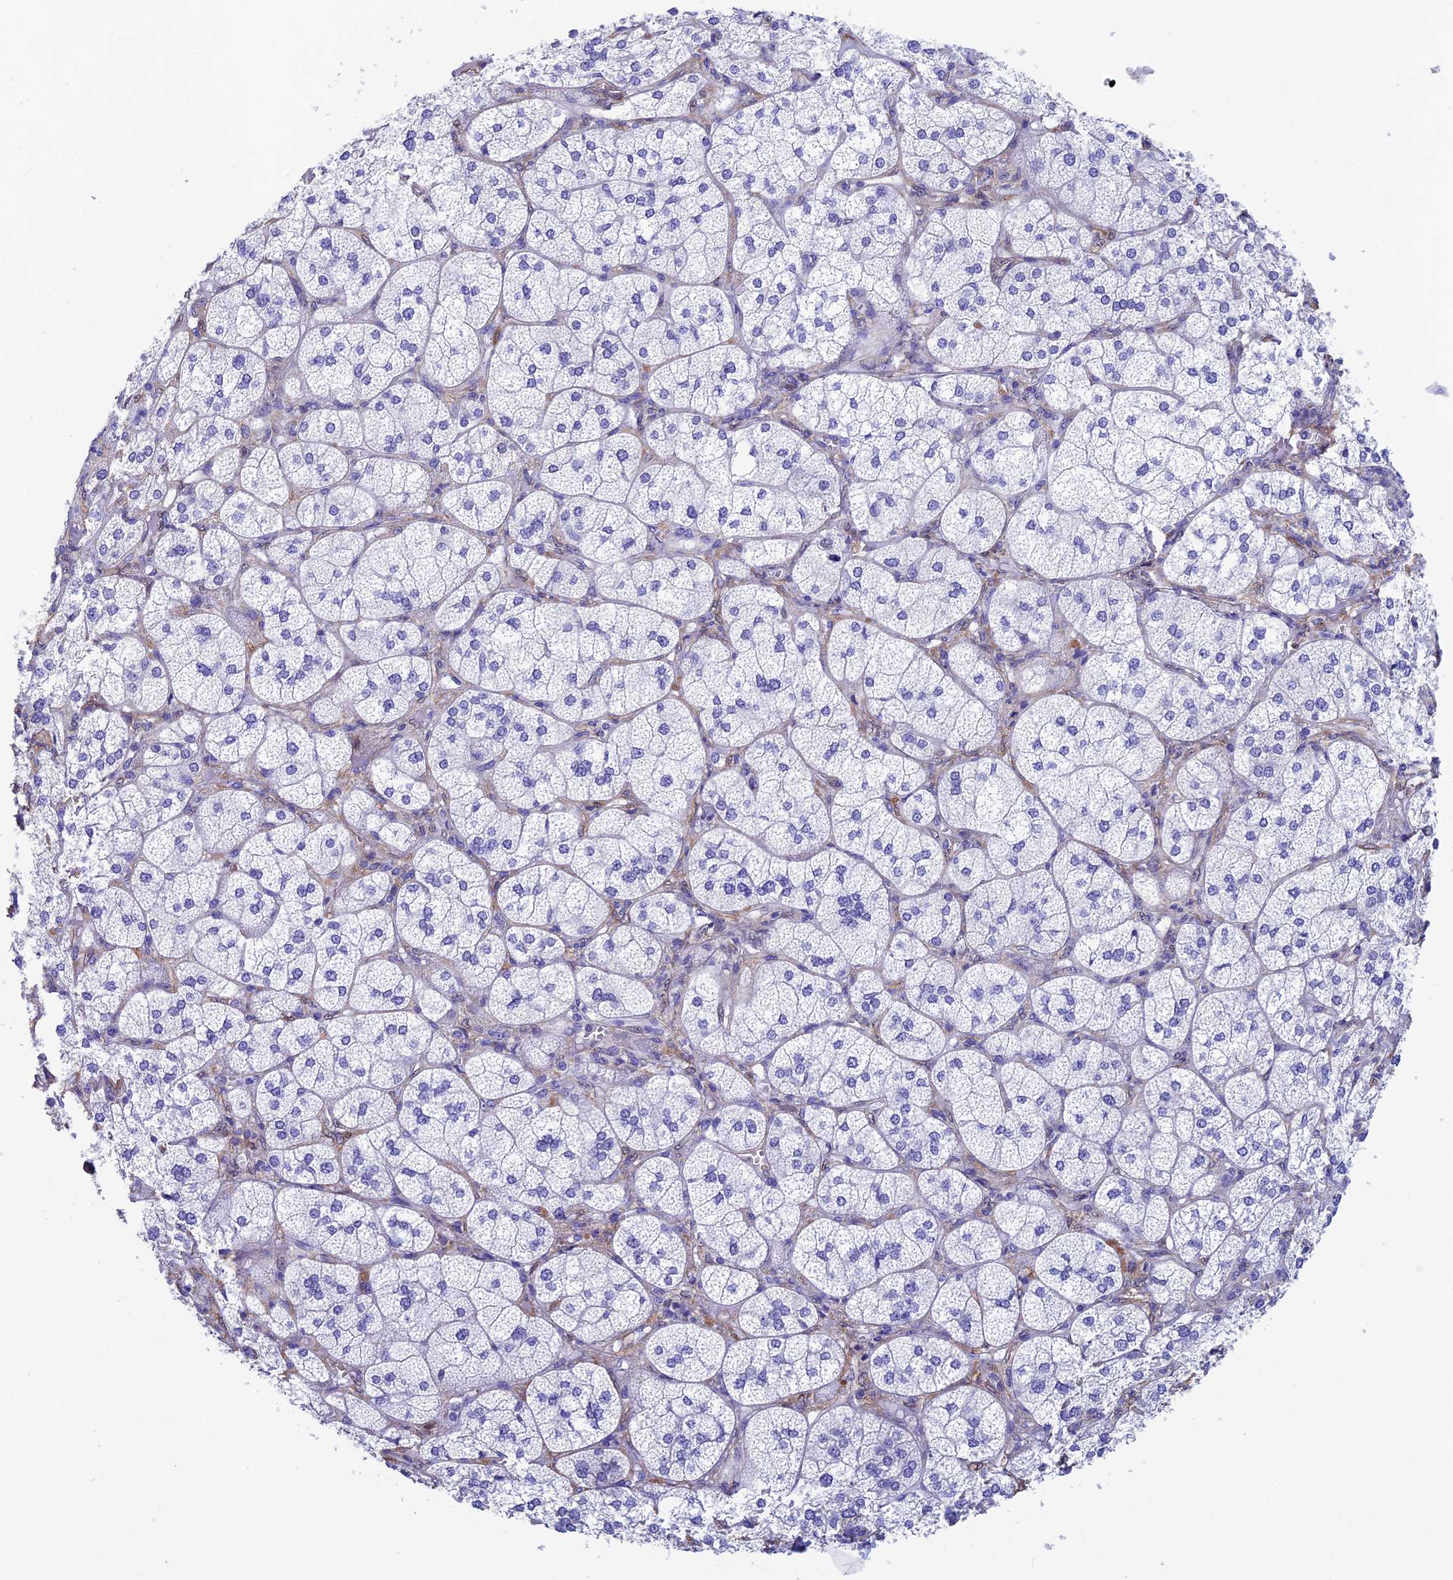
{"staining": {"intensity": "weak", "quantity": "<25%", "location": "cytoplasmic/membranous"}, "tissue": "adrenal gland", "cell_type": "Glandular cells", "image_type": "normal", "snomed": [{"axis": "morphology", "description": "Normal tissue, NOS"}, {"axis": "topography", "description": "Adrenal gland"}], "caption": "Immunohistochemistry image of normal adrenal gland stained for a protein (brown), which shows no positivity in glandular cells. (Stains: DAB immunohistochemistry with hematoxylin counter stain, Microscopy: brightfield microscopy at high magnification).", "gene": "ADH7", "patient": {"sex": "female", "age": 61}}